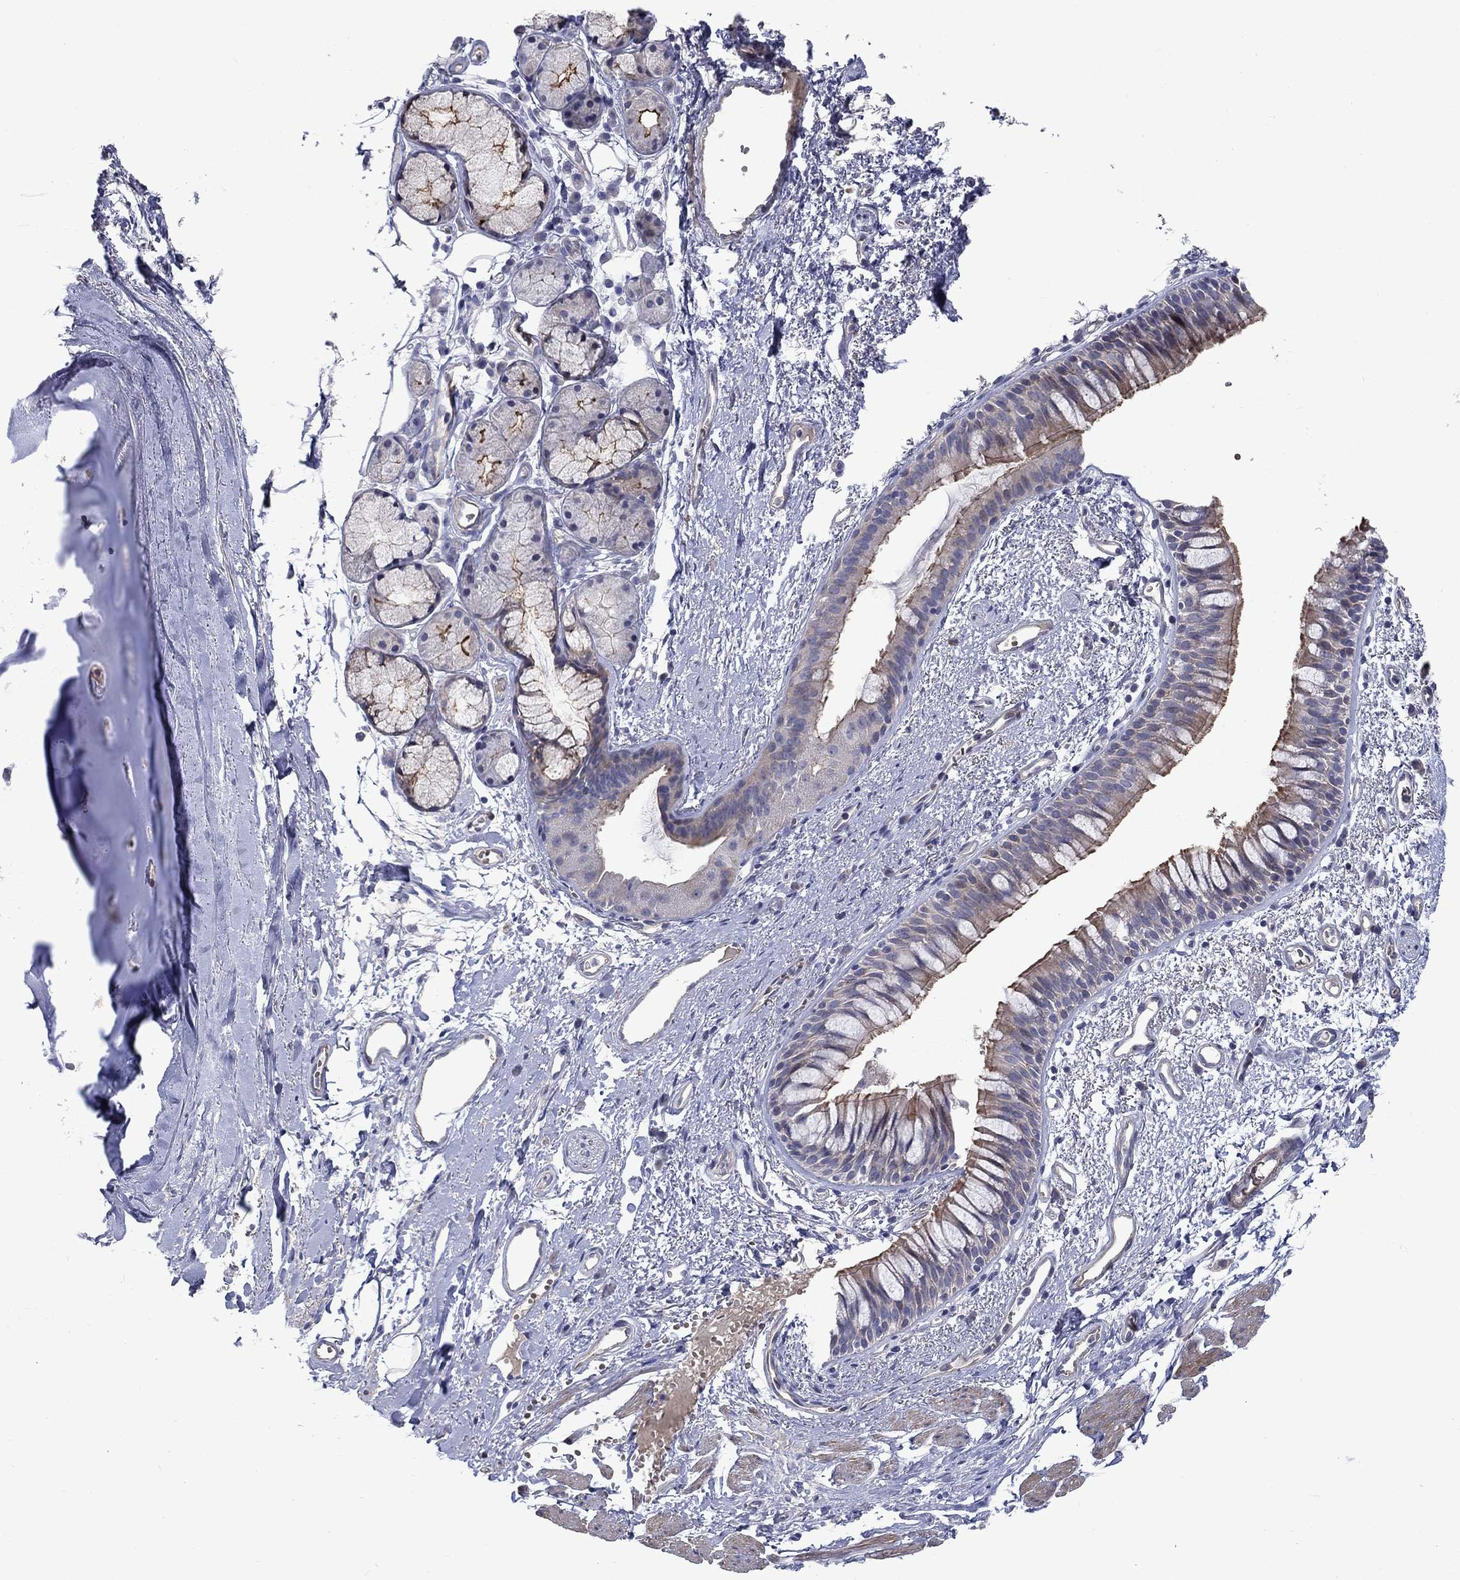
{"staining": {"intensity": "strong", "quantity": "<25%", "location": "cytoplasmic/membranous"}, "tissue": "bronchus", "cell_type": "Respiratory epithelial cells", "image_type": "normal", "snomed": [{"axis": "morphology", "description": "Normal tissue, NOS"}, {"axis": "topography", "description": "Cartilage tissue"}, {"axis": "topography", "description": "Bronchus"}], "caption": "Brown immunohistochemical staining in benign bronchus demonstrates strong cytoplasmic/membranous positivity in approximately <25% of respiratory epithelial cells. Using DAB (brown) and hematoxylin (blue) stains, captured at high magnification using brightfield microscopy.", "gene": "SLC1A1", "patient": {"sex": "male", "age": 66}}